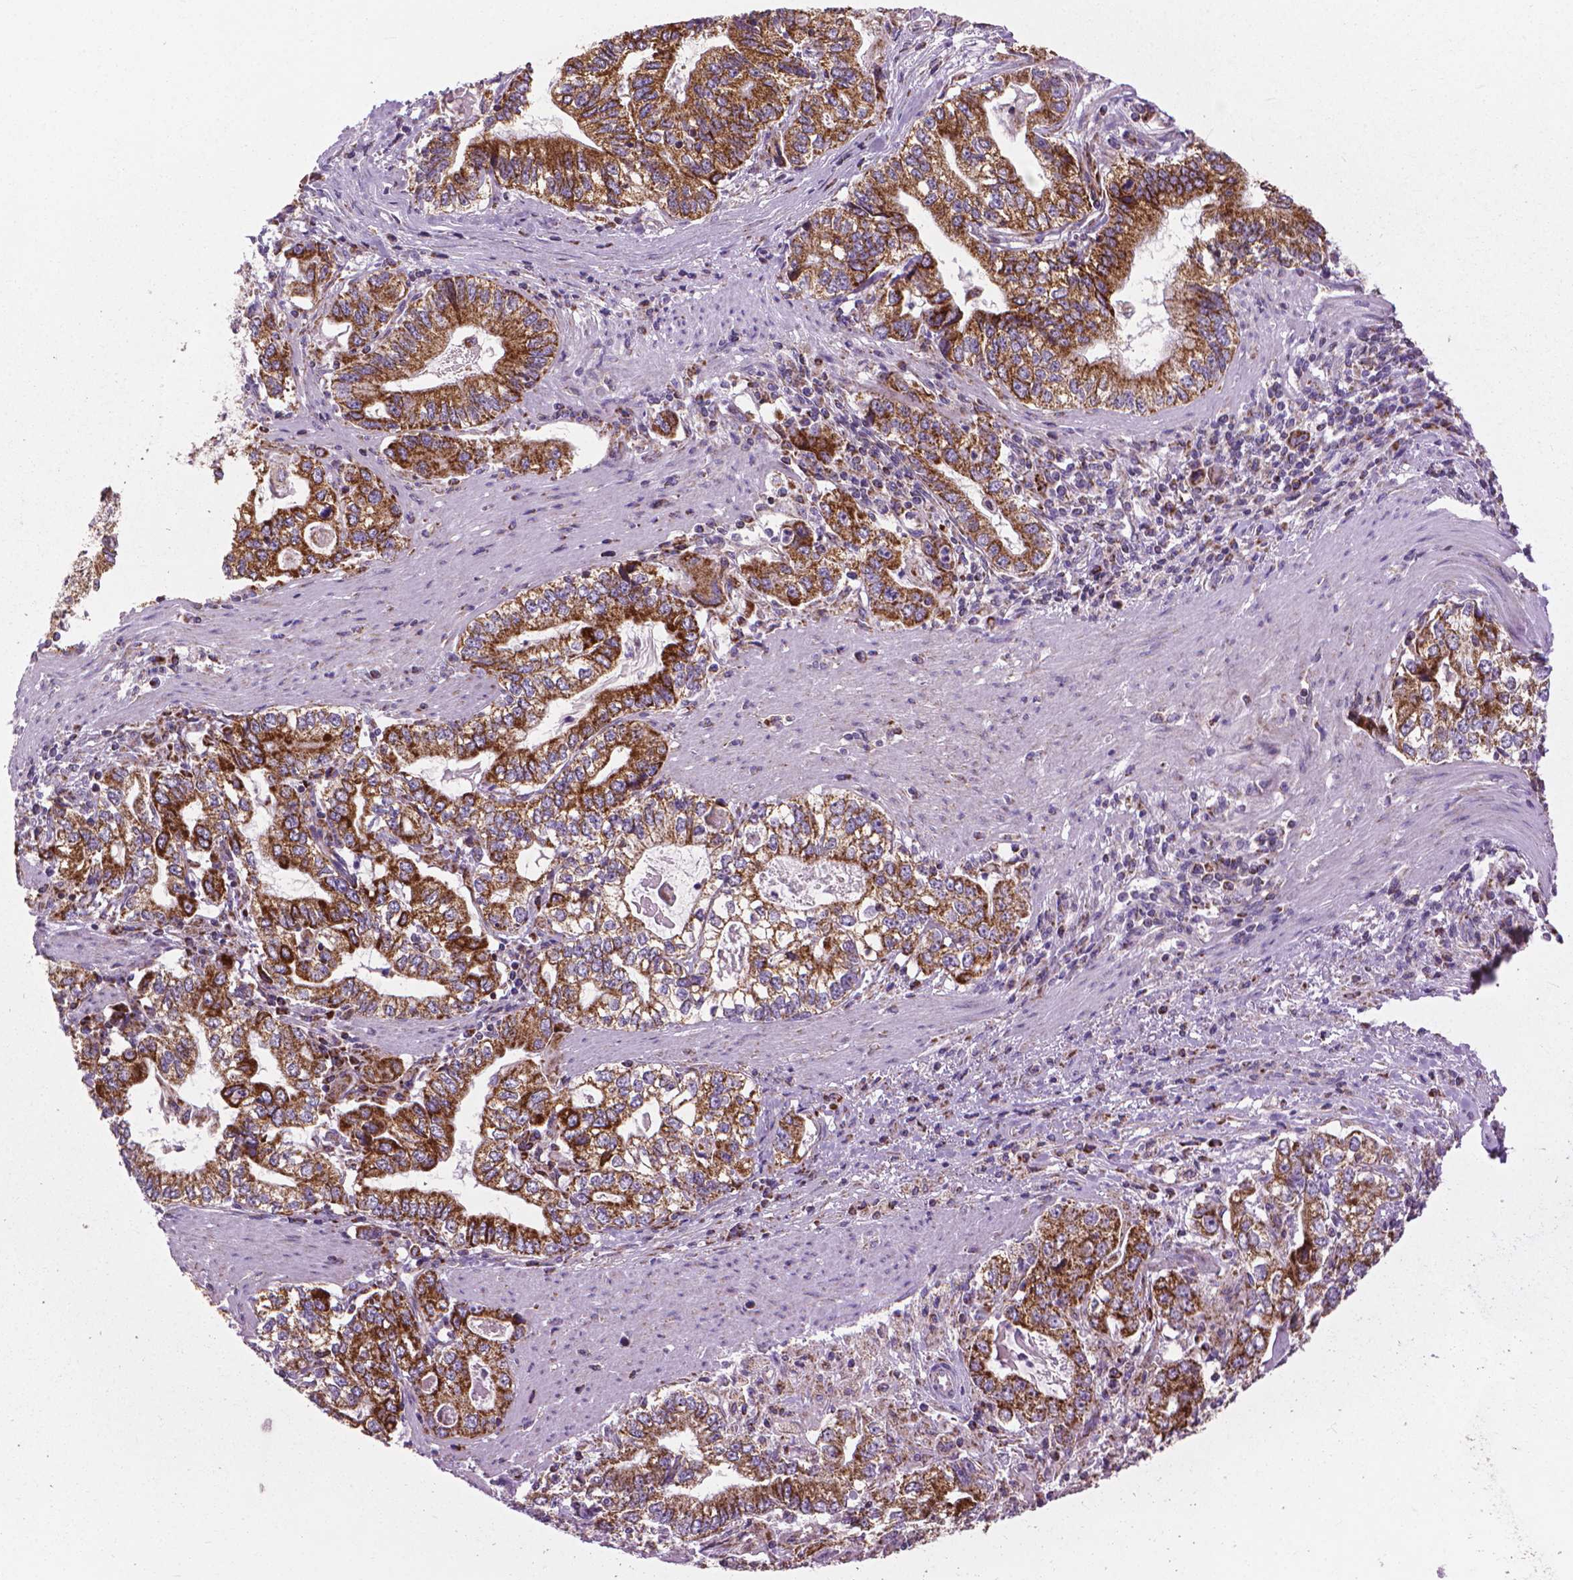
{"staining": {"intensity": "strong", "quantity": ">75%", "location": "cytoplasmic/membranous"}, "tissue": "stomach cancer", "cell_type": "Tumor cells", "image_type": "cancer", "snomed": [{"axis": "morphology", "description": "Adenocarcinoma, NOS"}, {"axis": "topography", "description": "Stomach, lower"}], "caption": "An immunohistochemistry image of tumor tissue is shown. Protein staining in brown shows strong cytoplasmic/membranous positivity in stomach adenocarcinoma within tumor cells.", "gene": "VDAC1", "patient": {"sex": "female", "age": 72}}